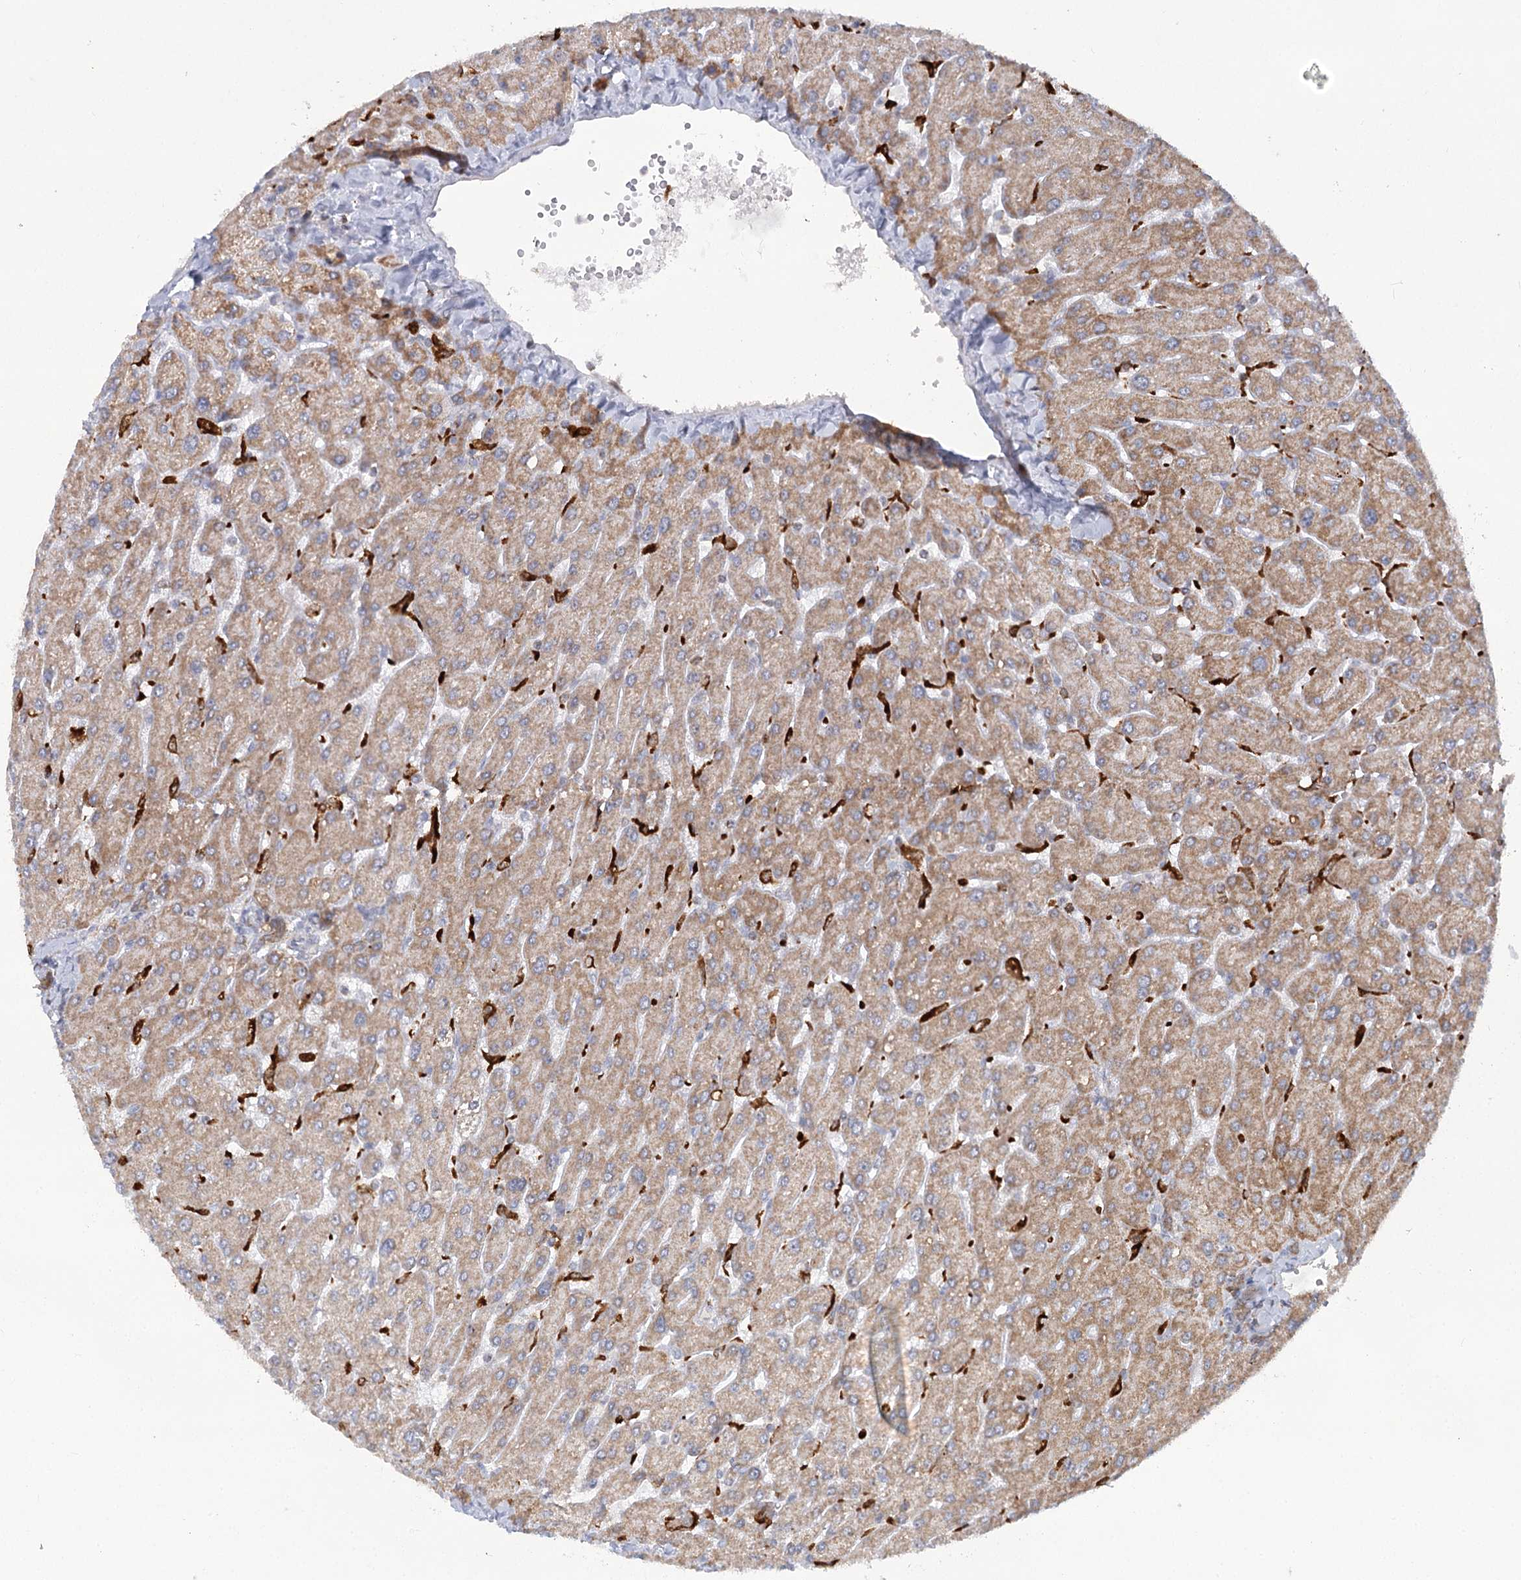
{"staining": {"intensity": "moderate", "quantity": ">75%", "location": "cytoplasmic/membranous"}, "tissue": "liver", "cell_type": "Cholangiocytes", "image_type": "normal", "snomed": [{"axis": "morphology", "description": "Normal tissue, NOS"}, {"axis": "topography", "description": "Liver"}], "caption": "IHC (DAB (3,3'-diaminobenzidine)) staining of unremarkable human liver displays moderate cytoplasmic/membranous protein positivity in approximately >75% of cholangiocytes. The staining was performed using DAB, with brown indicating positive protein expression. Nuclei are stained blue with hematoxylin.", "gene": "TAS1R1", "patient": {"sex": "male", "age": 55}}